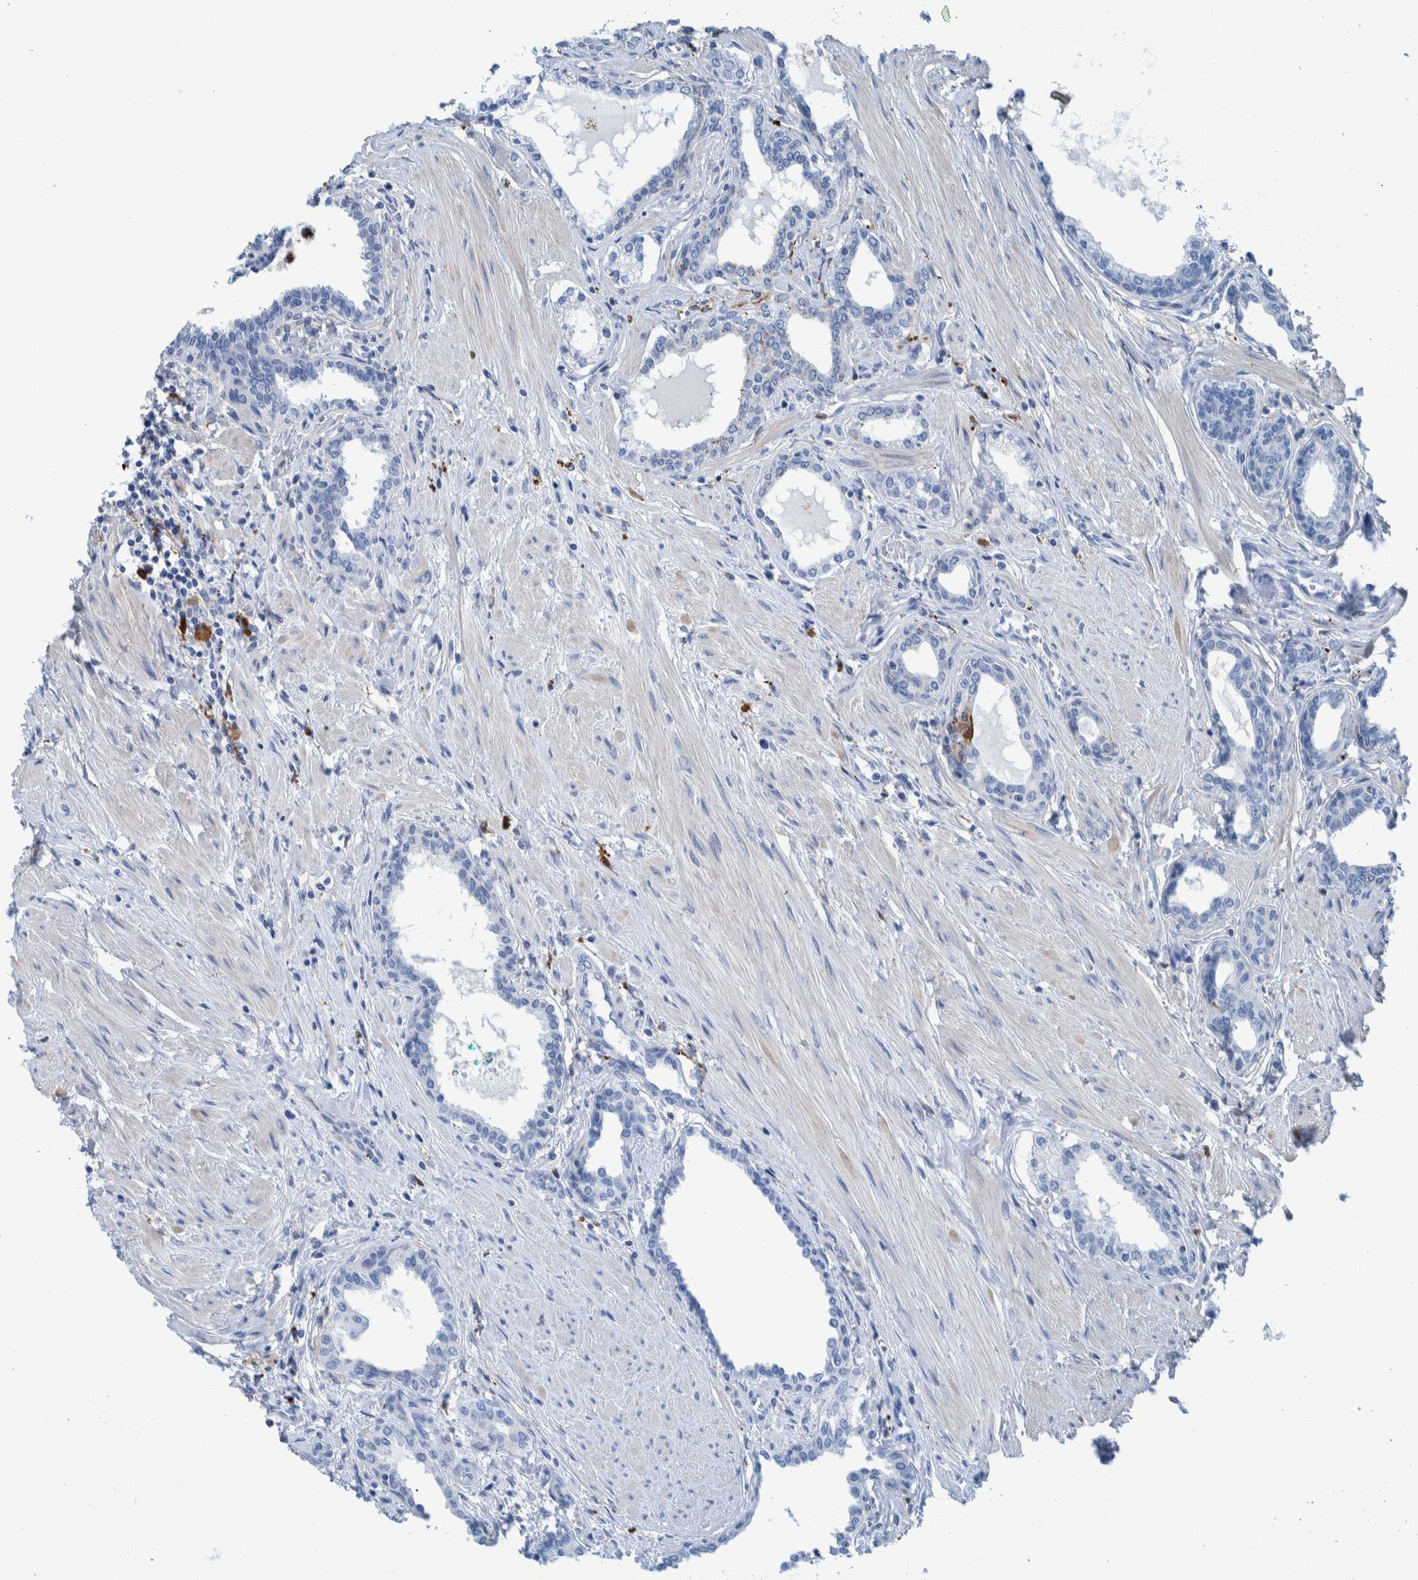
{"staining": {"intensity": "negative", "quantity": "none", "location": "none"}, "tissue": "prostate cancer", "cell_type": "Tumor cells", "image_type": "cancer", "snomed": [{"axis": "morphology", "description": "Adenocarcinoma, High grade"}, {"axis": "topography", "description": "Prostate"}], "caption": "This histopathology image is of prostate adenocarcinoma (high-grade) stained with immunohistochemistry (IHC) to label a protein in brown with the nuclei are counter-stained blue. There is no positivity in tumor cells.", "gene": "IDO1", "patient": {"sex": "male", "age": 52}}